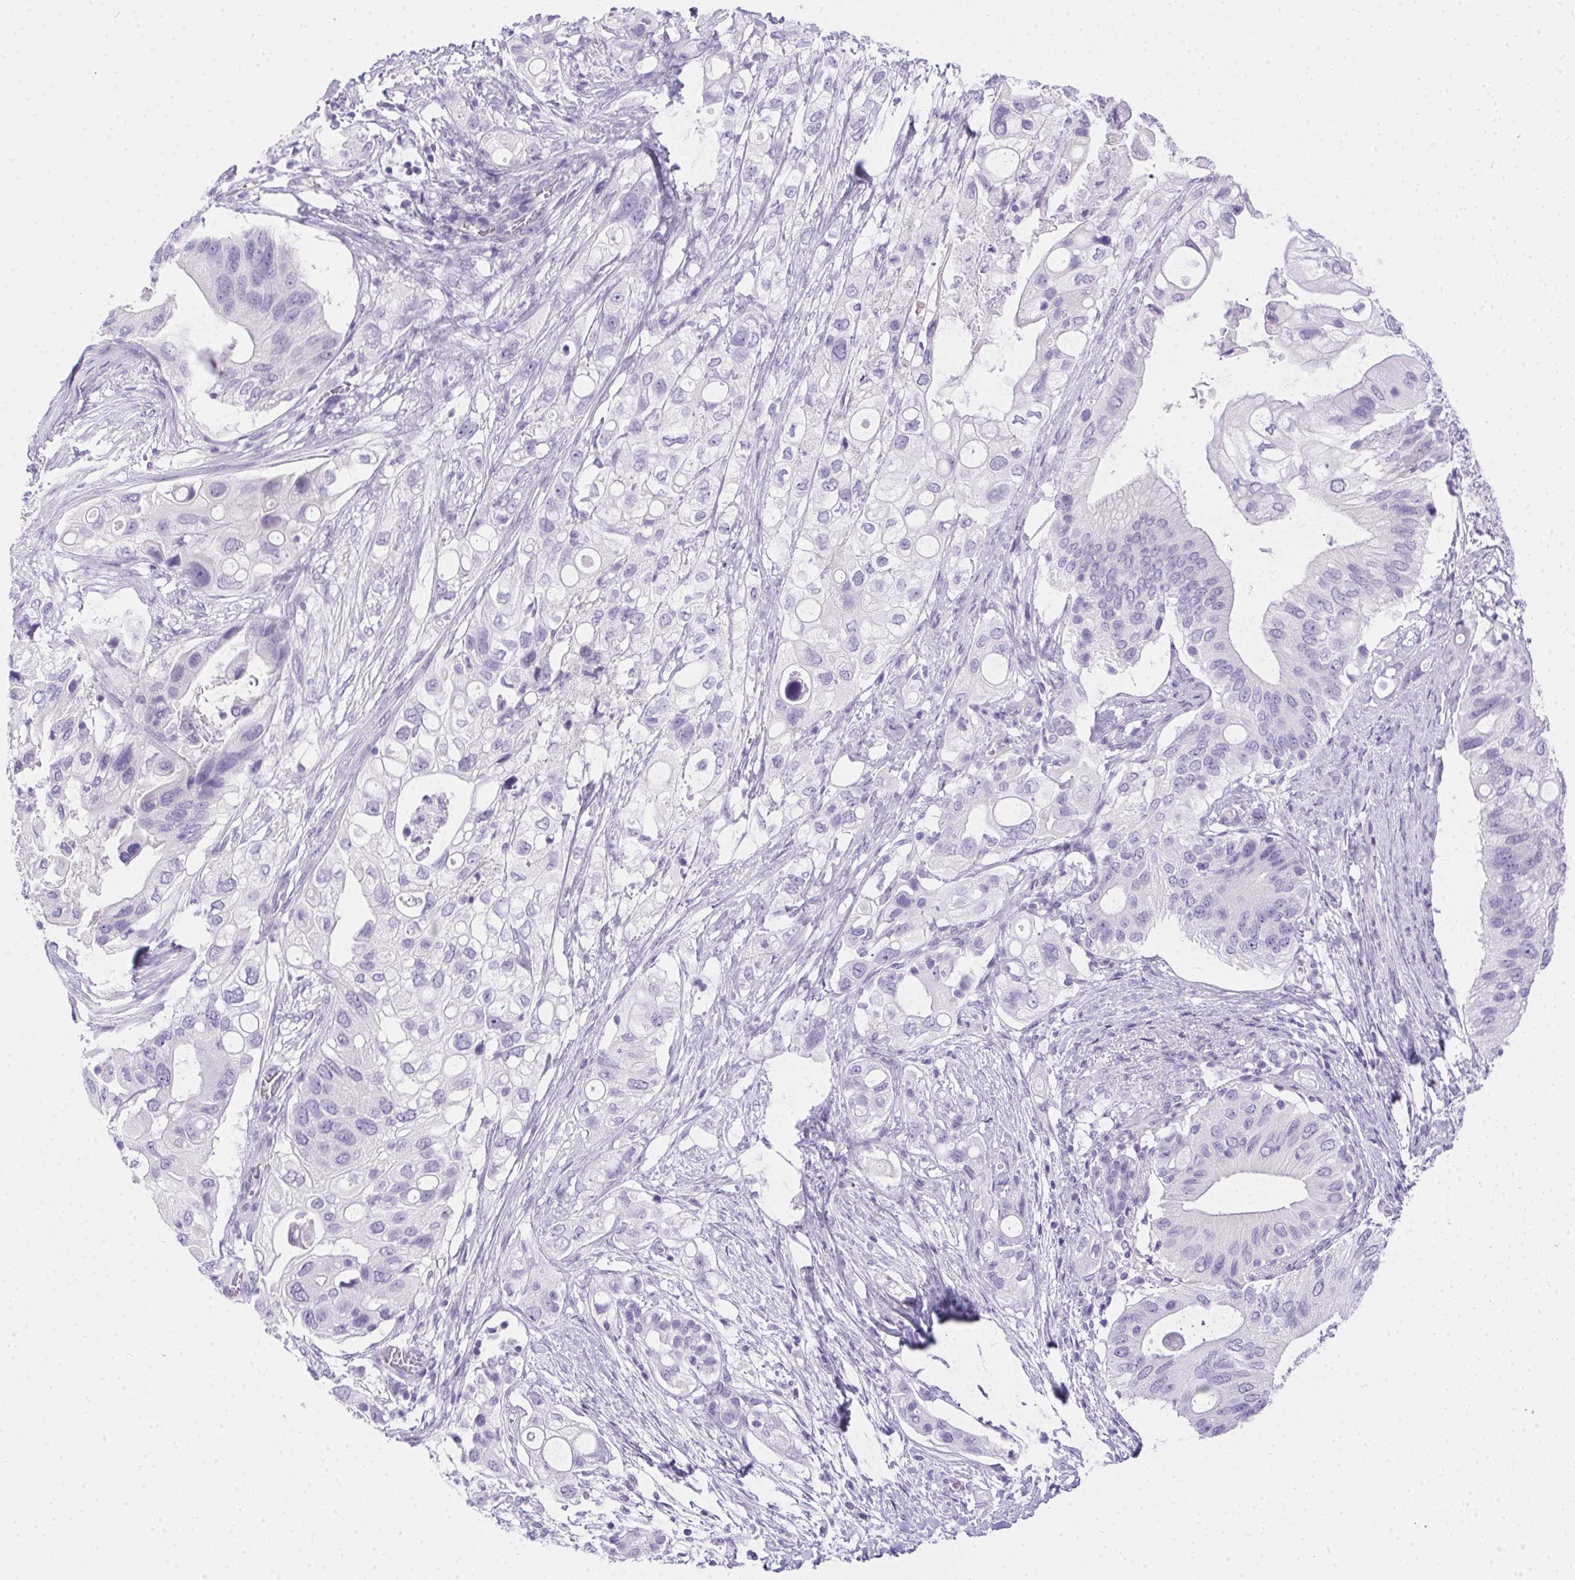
{"staining": {"intensity": "negative", "quantity": "none", "location": "none"}, "tissue": "pancreatic cancer", "cell_type": "Tumor cells", "image_type": "cancer", "snomed": [{"axis": "morphology", "description": "Adenocarcinoma, NOS"}, {"axis": "topography", "description": "Pancreas"}], "caption": "Immunohistochemical staining of human pancreatic cancer (adenocarcinoma) demonstrates no significant staining in tumor cells. (DAB IHC with hematoxylin counter stain).", "gene": "SPACA5B", "patient": {"sex": "female", "age": 72}}